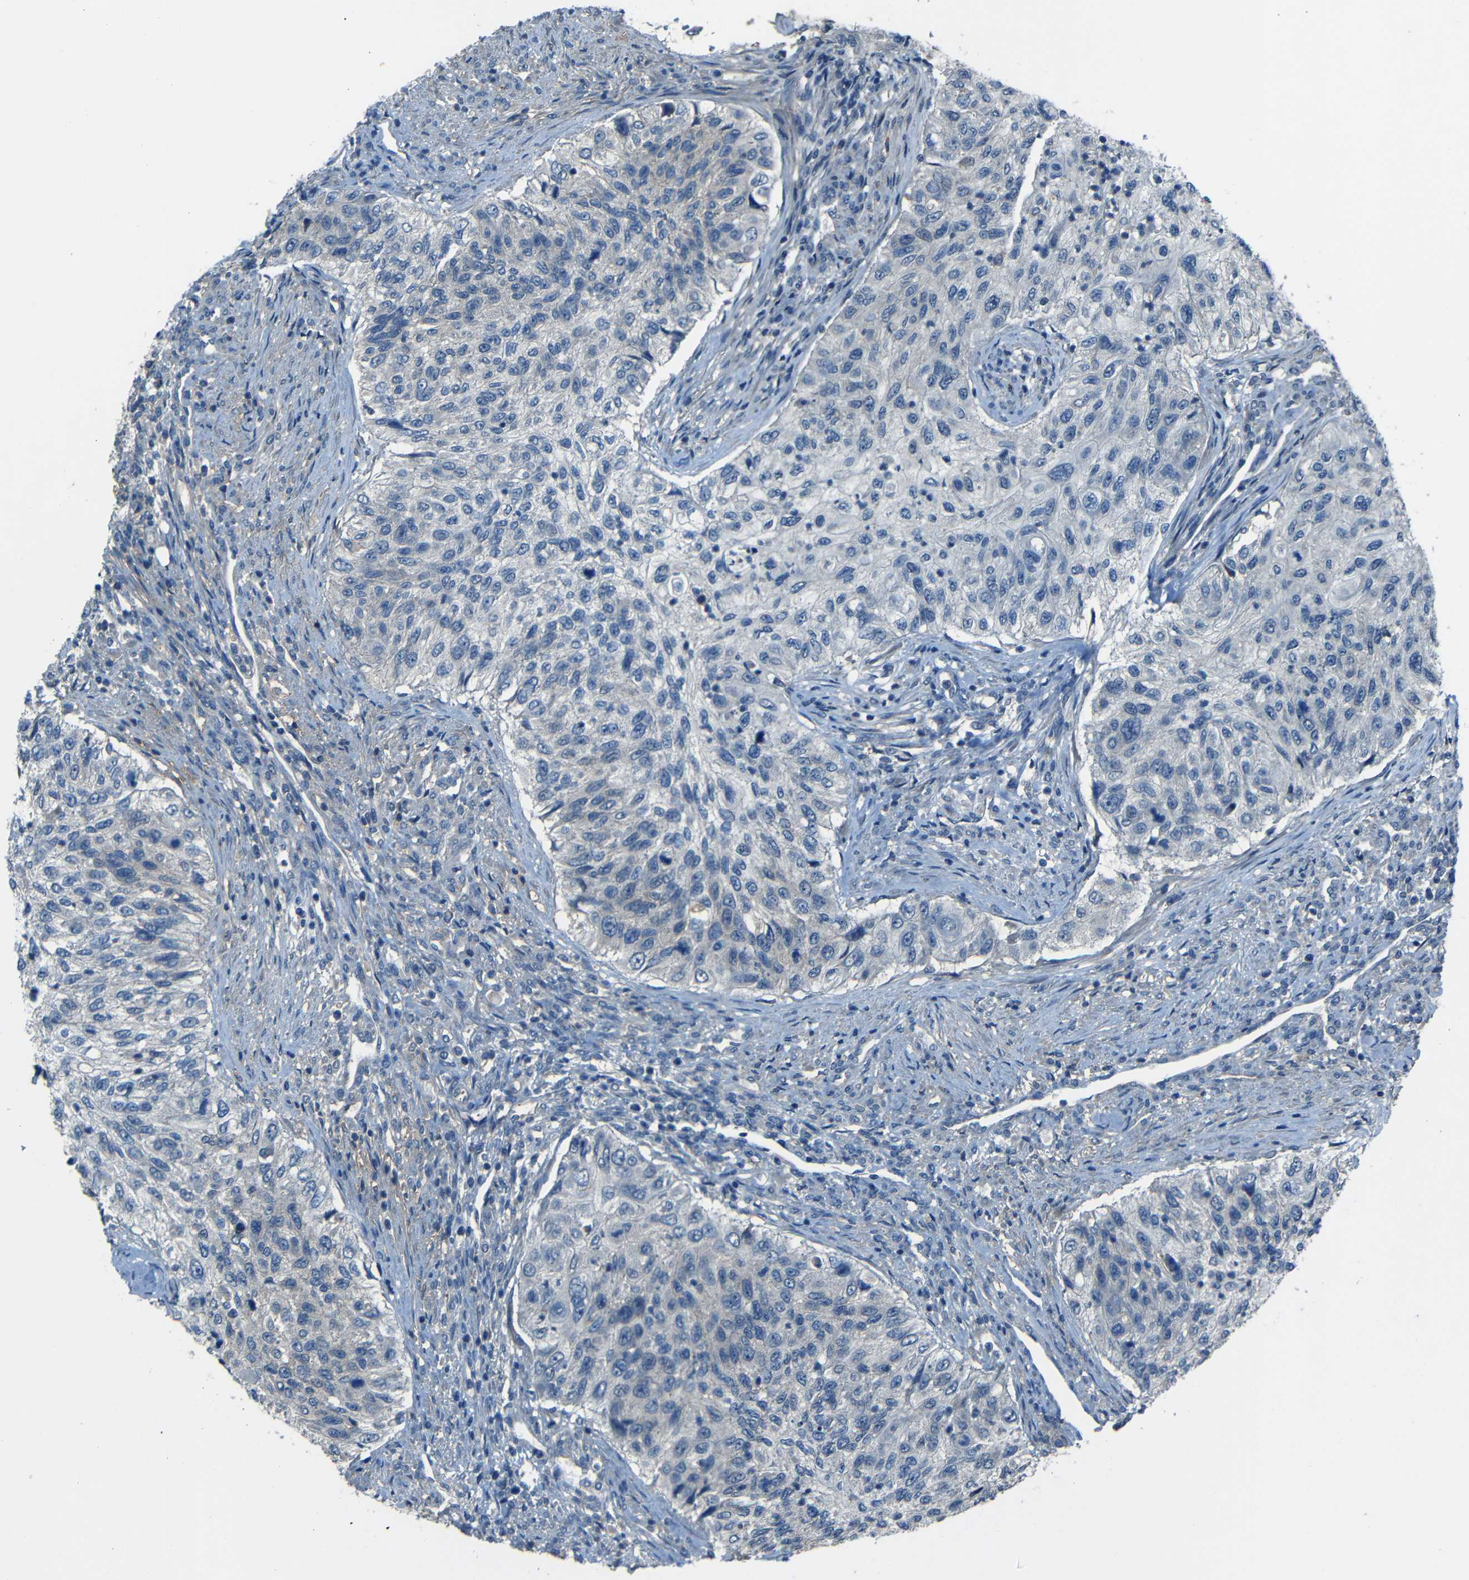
{"staining": {"intensity": "negative", "quantity": "none", "location": "none"}, "tissue": "urothelial cancer", "cell_type": "Tumor cells", "image_type": "cancer", "snomed": [{"axis": "morphology", "description": "Urothelial carcinoma, High grade"}, {"axis": "topography", "description": "Urinary bladder"}], "caption": "Photomicrograph shows no significant protein expression in tumor cells of urothelial cancer.", "gene": "SLA", "patient": {"sex": "female", "age": 60}}